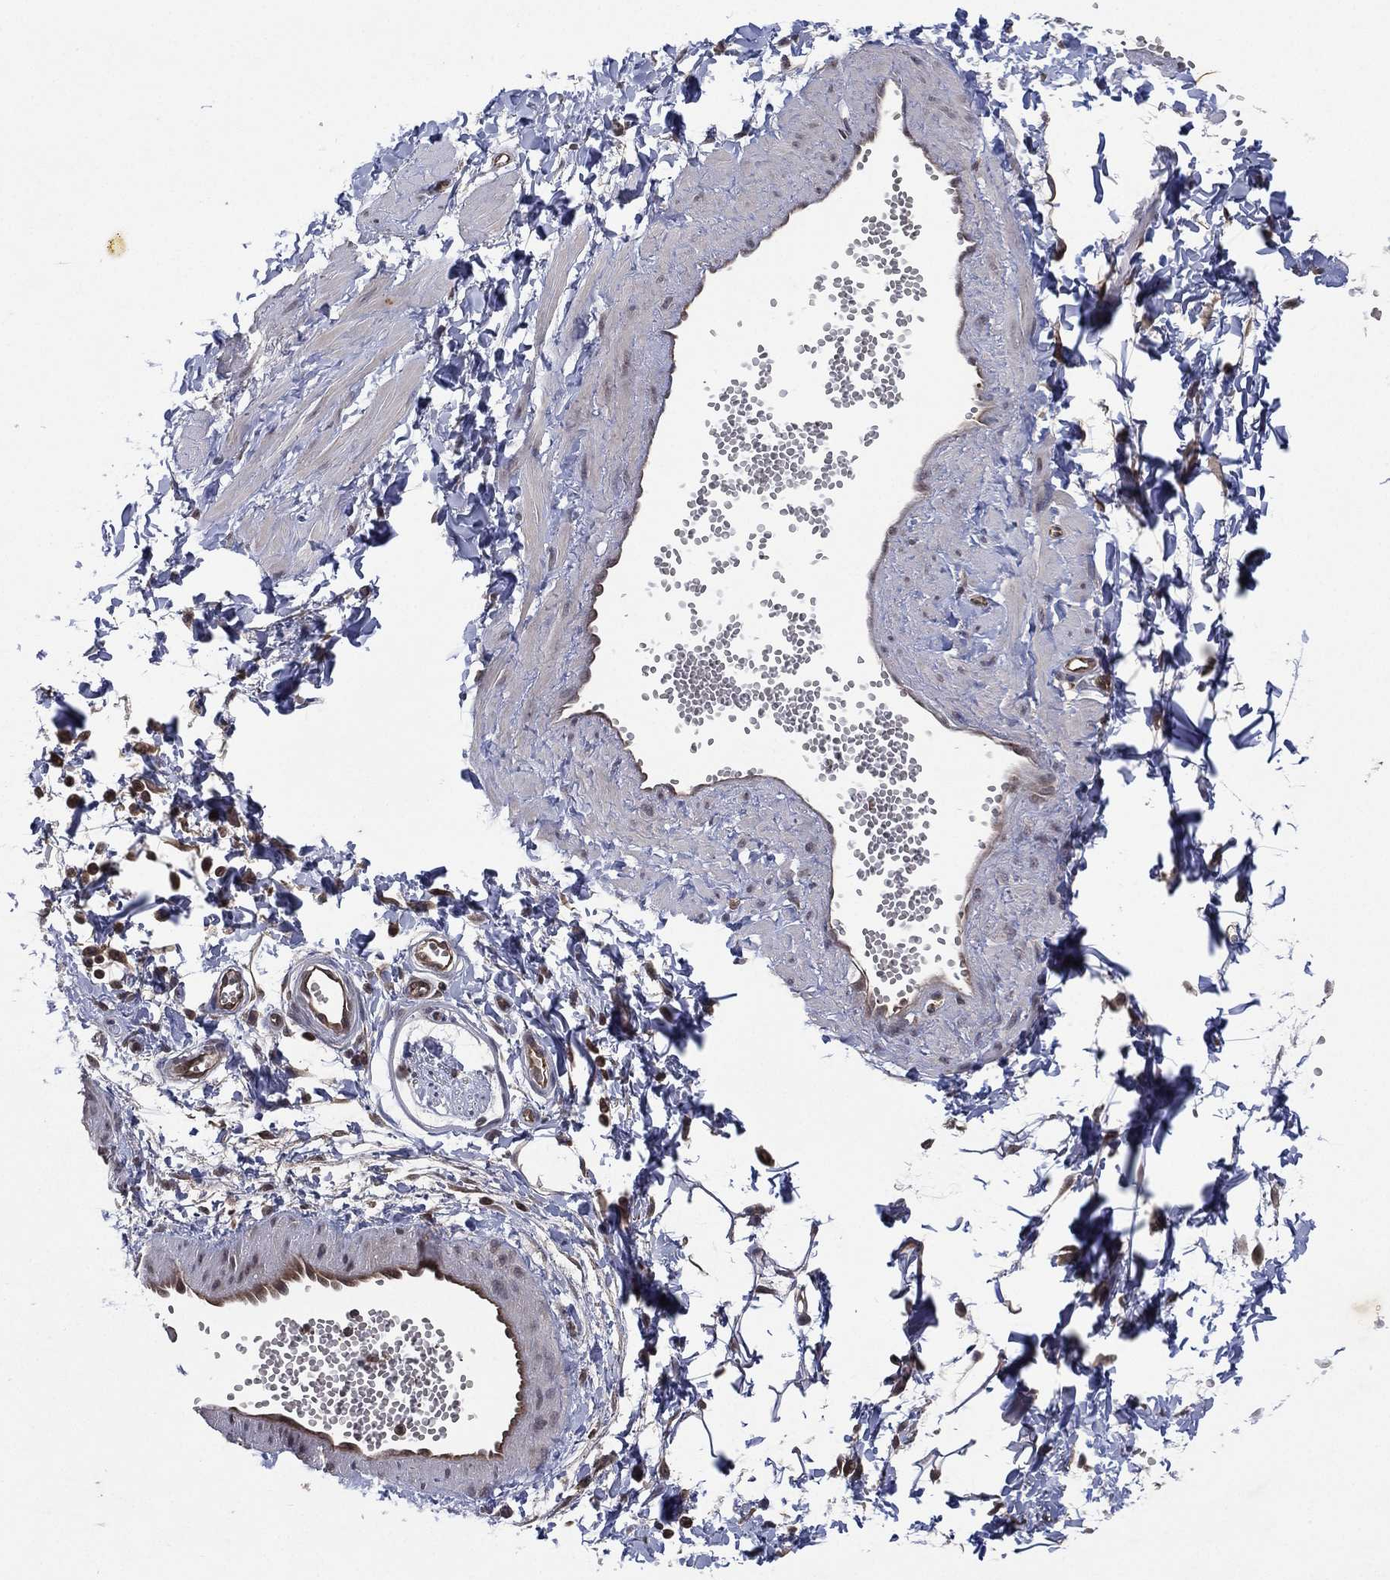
{"staining": {"intensity": "moderate", "quantity": "<25%", "location": "nuclear"}, "tissue": "adipose tissue", "cell_type": "Adipocytes", "image_type": "normal", "snomed": [{"axis": "morphology", "description": "Normal tissue, NOS"}, {"axis": "topography", "description": "Smooth muscle"}, {"axis": "topography", "description": "Peripheral nerve tissue"}], "caption": "High-power microscopy captured an IHC histopathology image of benign adipose tissue, revealing moderate nuclear expression in about <25% of adipocytes. The protein is shown in brown color, while the nuclei are stained blue.", "gene": "ATG4B", "patient": {"sex": "male", "age": 22}}